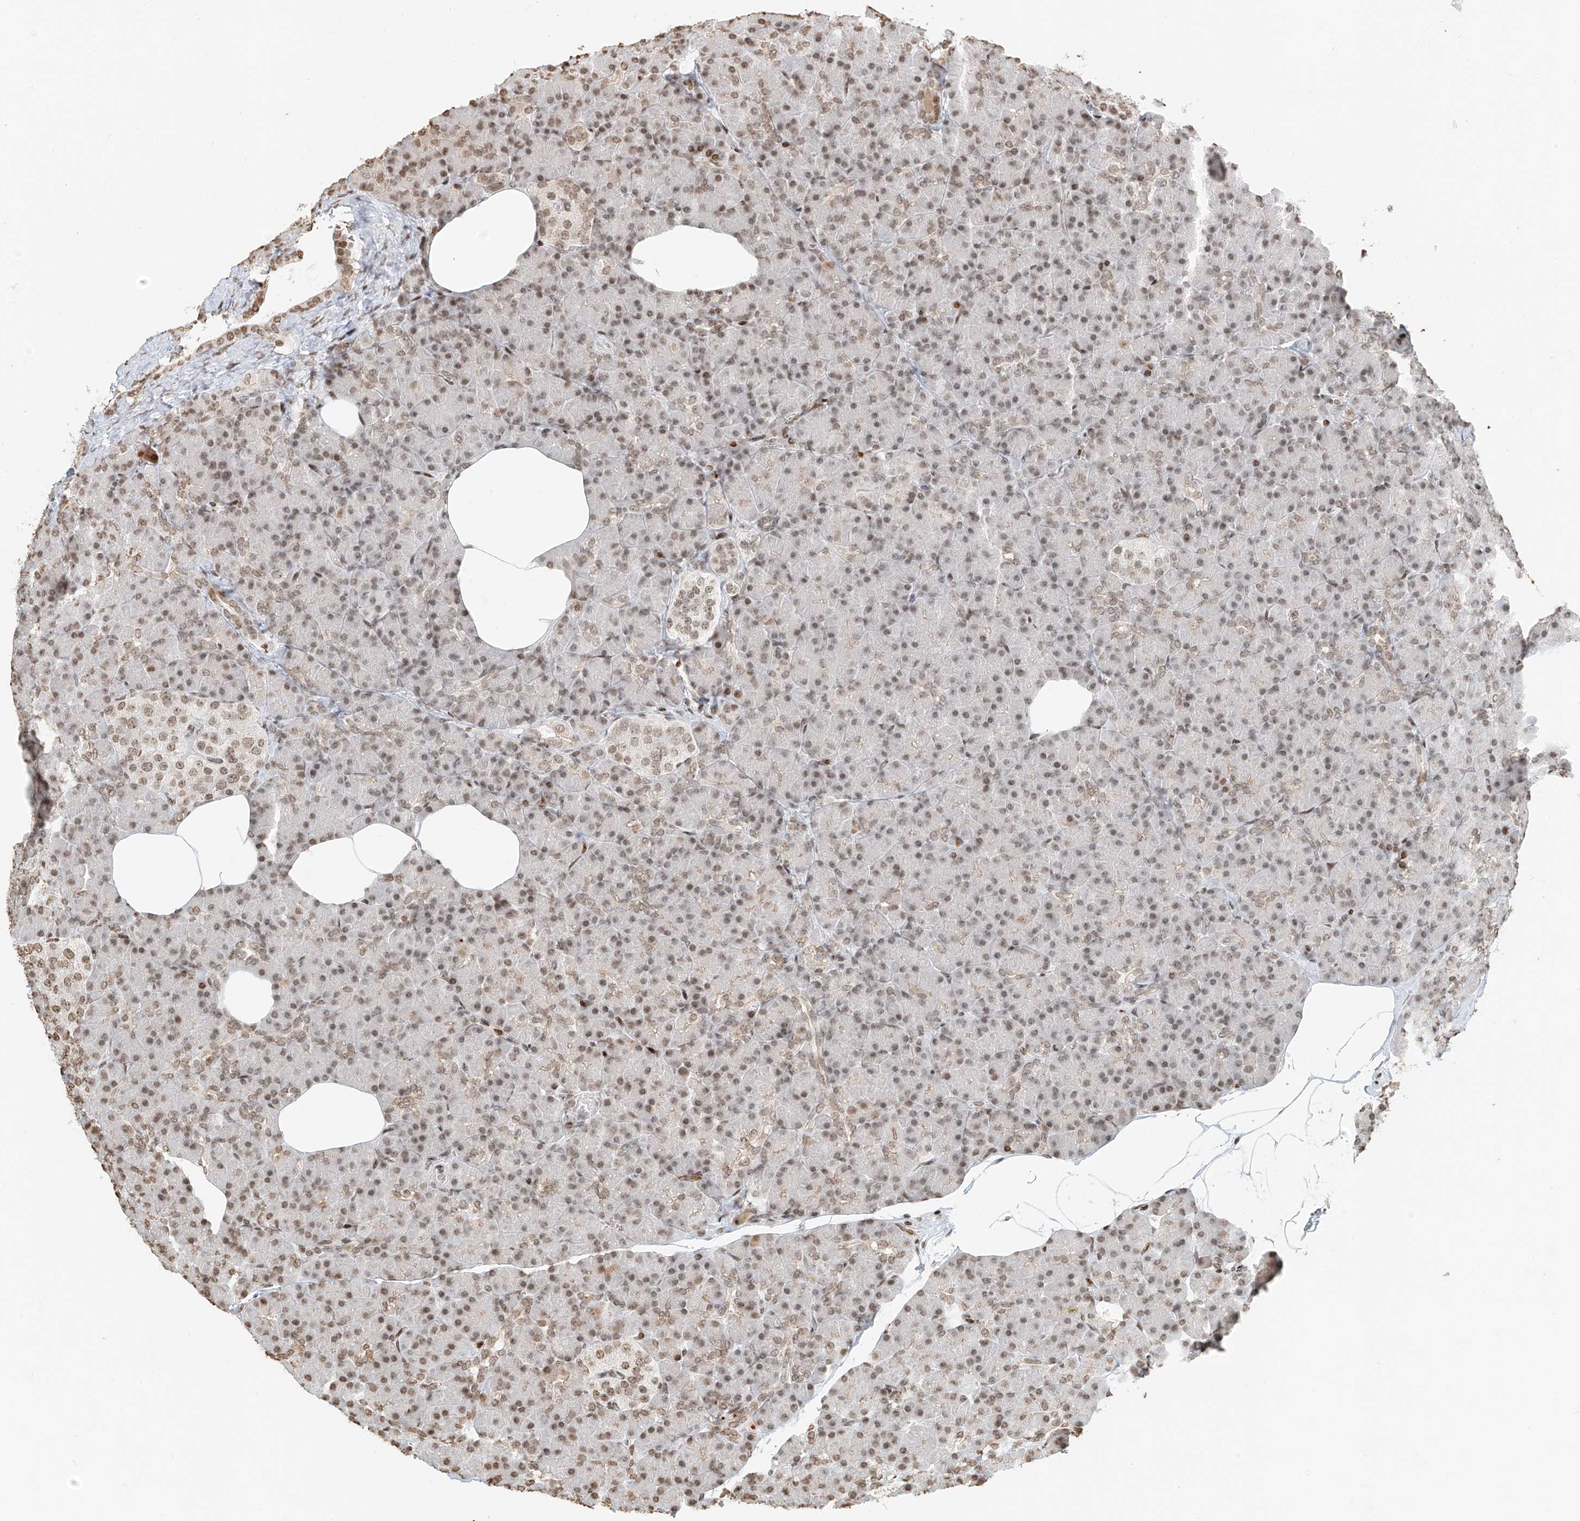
{"staining": {"intensity": "weak", "quantity": "25%-75%", "location": "nuclear"}, "tissue": "pancreas", "cell_type": "Exocrine glandular cells", "image_type": "normal", "snomed": [{"axis": "morphology", "description": "Normal tissue, NOS"}, {"axis": "topography", "description": "Pancreas"}], "caption": "Brown immunohistochemical staining in benign pancreas reveals weak nuclear expression in about 25%-75% of exocrine glandular cells.", "gene": "C17orf58", "patient": {"sex": "female", "age": 43}}